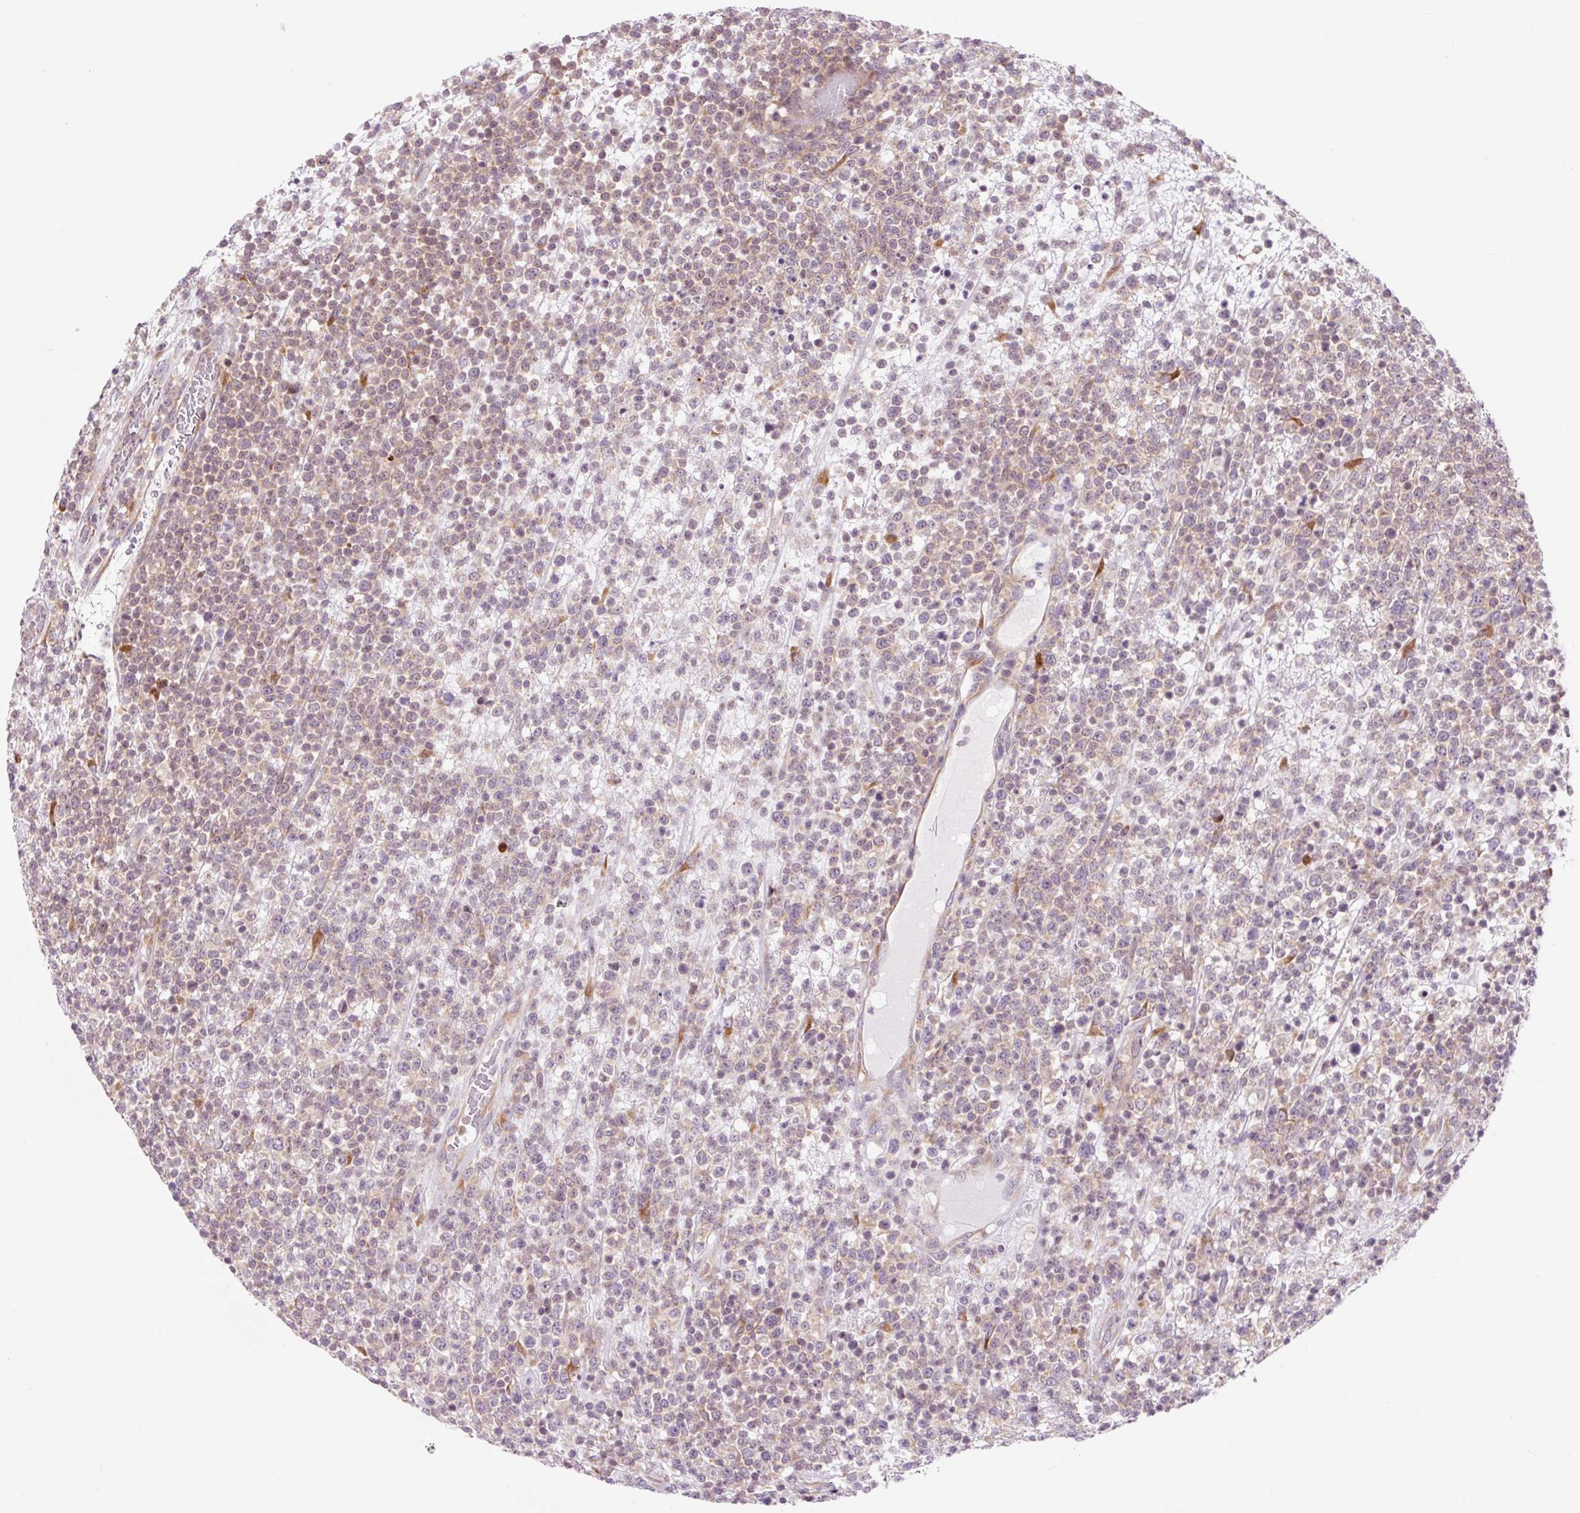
{"staining": {"intensity": "weak", "quantity": "25%-75%", "location": "cytoplasmic/membranous"}, "tissue": "lymphoma", "cell_type": "Tumor cells", "image_type": "cancer", "snomed": [{"axis": "morphology", "description": "Malignant lymphoma, non-Hodgkin's type, High grade"}, {"axis": "topography", "description": "Colon"}], "caption": "Human lymphoma stained for a protein (brown) displays weak cytoplasmic/membranous positive expression in approximately 25%-75% of tumor cells.", "gene": "RPL41", "patient": {"sex": "female", "age": 53}}